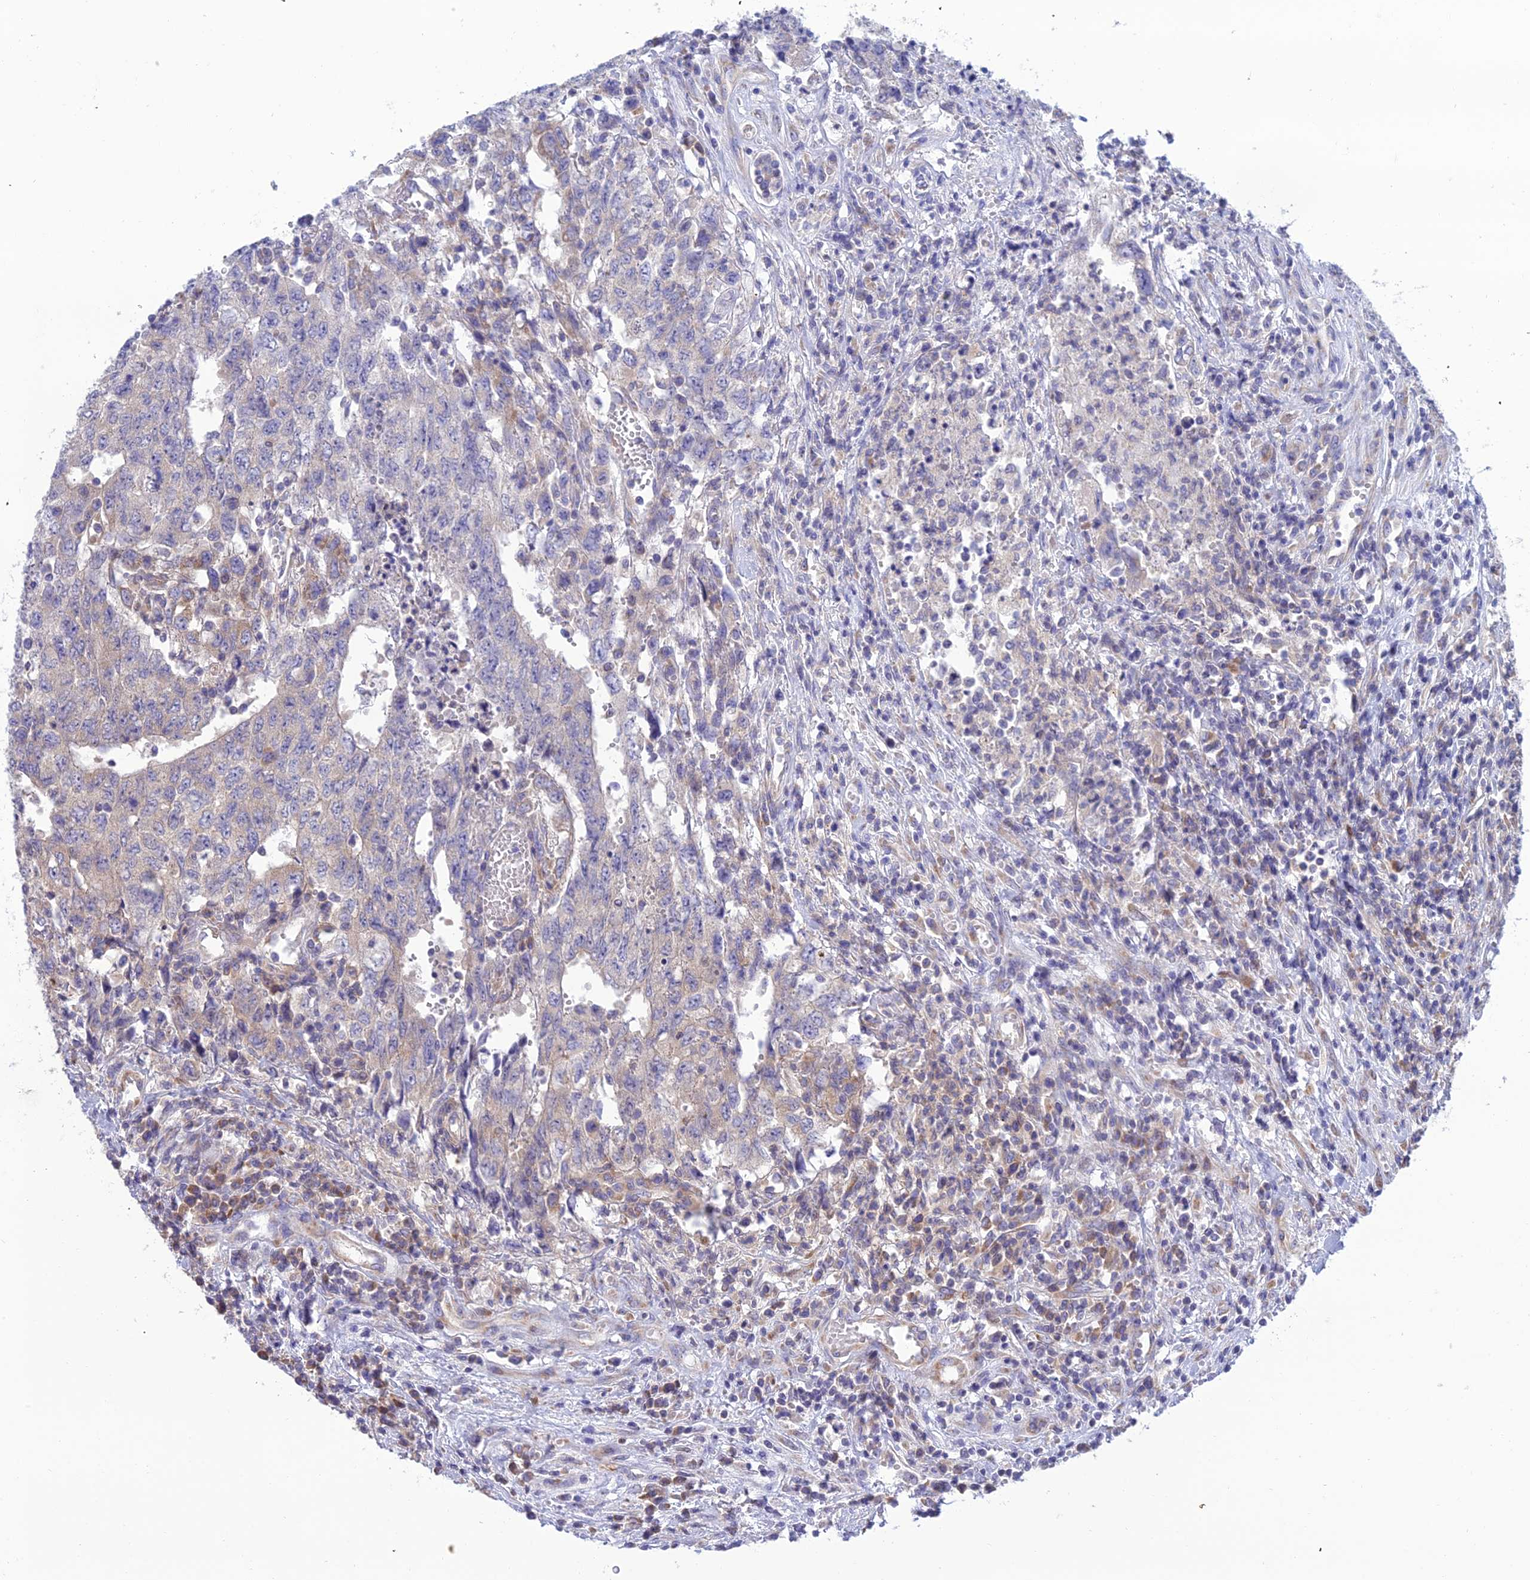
{"staining": {"intensity": "weak", "quantity": "<25%", "location": "cytoplasmic/membranous"}, "tissue": "testis cancer", "cell_type": "Tumor cells", "image_type": "cancer", "snomed": [{"axis": "morphology", "description": "Carcinoma, Embryonal, NOS"}, {"axis": "topography", "description": "Testis"}], "caption": "This micrograph is of testis cancer stained with immunohistochemistry to label a protein in brown with the nuclei are counter-stained blue. There is no staining in tumor cells.", "gene": "CLCN7", "patient": {"sex": "male", "age": 34}}